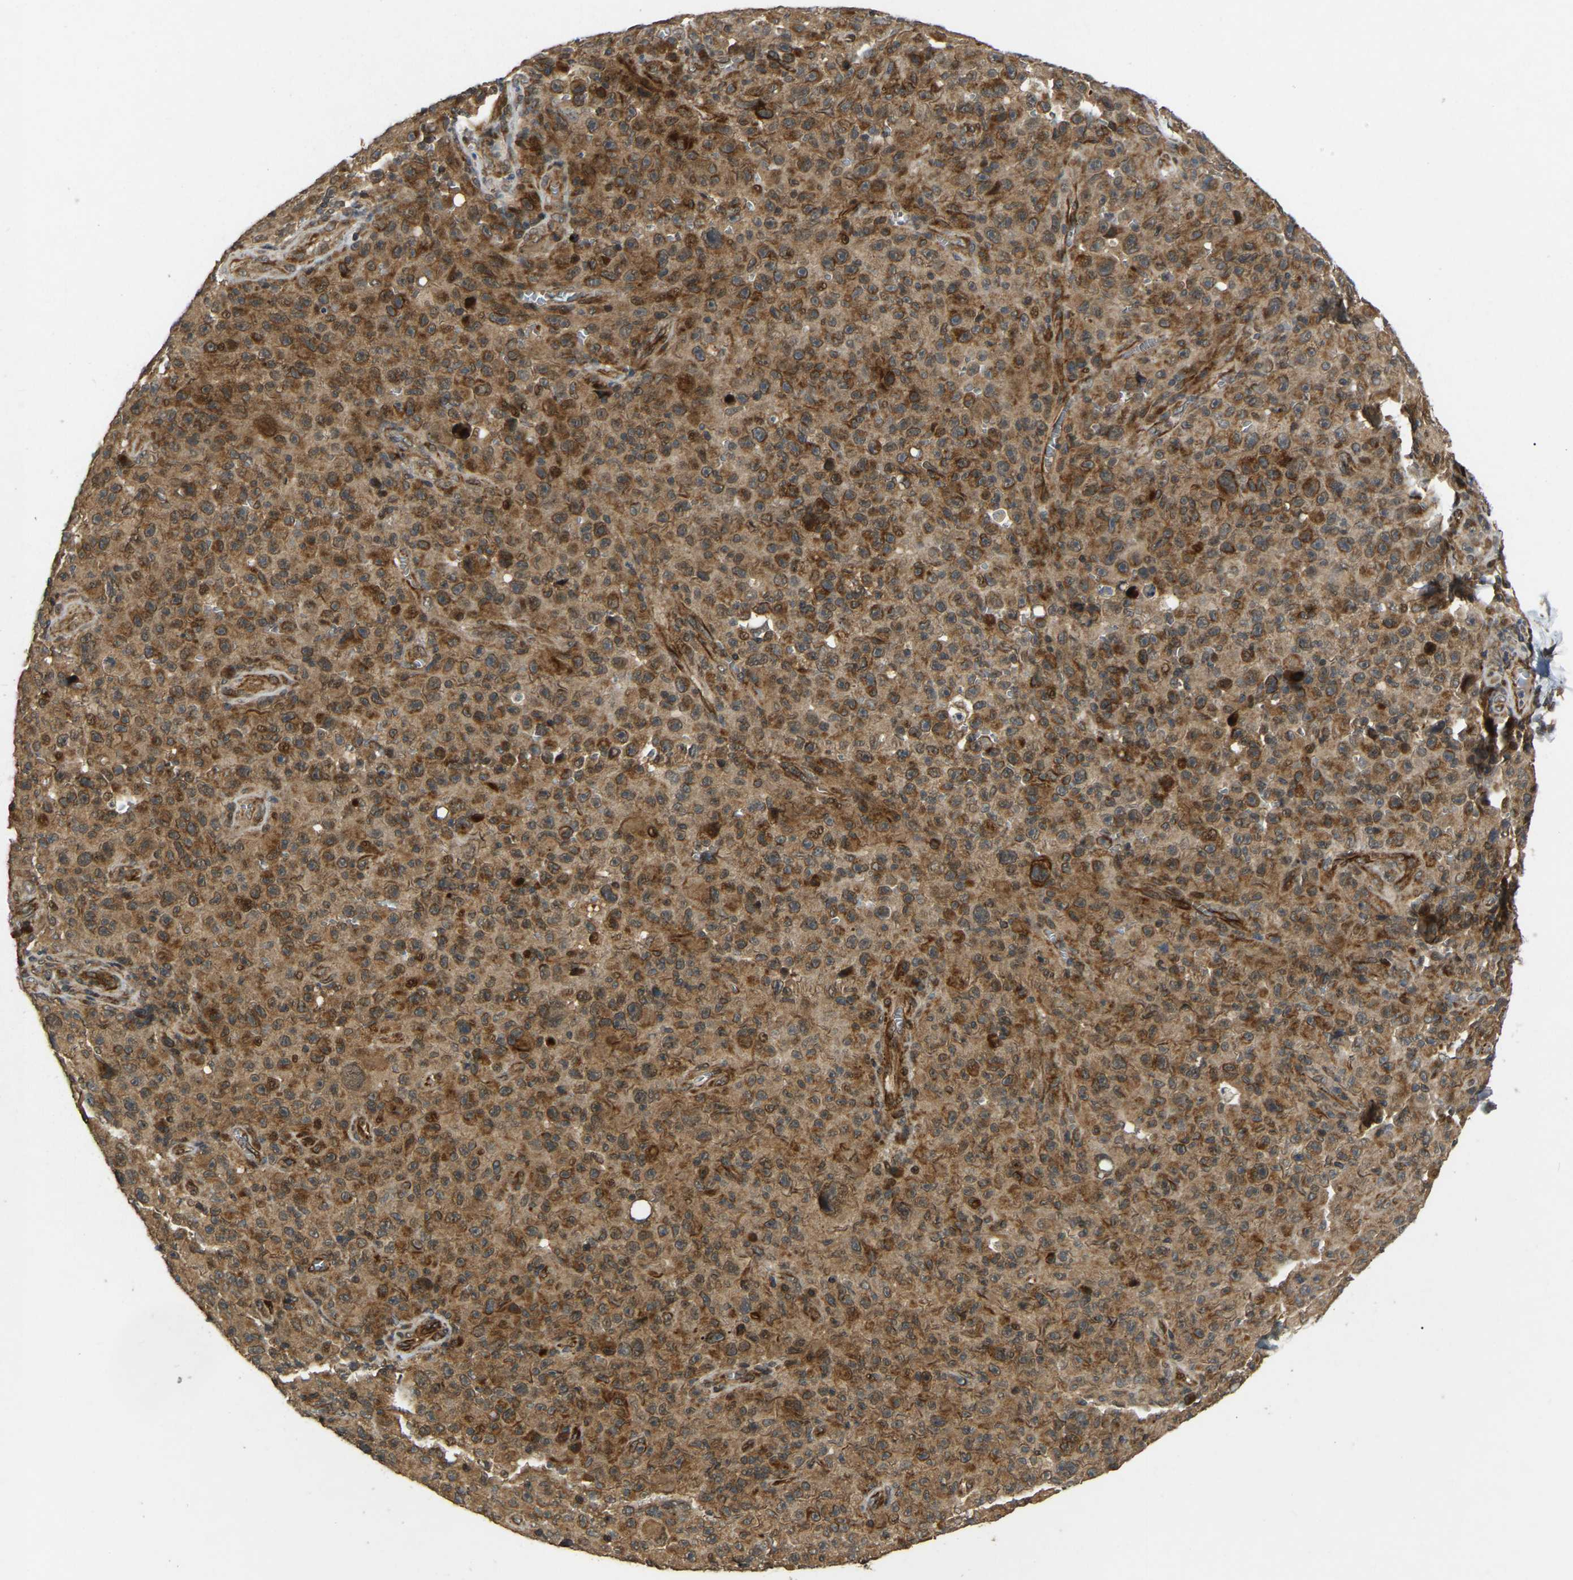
{"staining": {"intensity": "moderate", "quantity": ">75%", "location": "cytoplasmic/membranous,nuclear"}, "tissue": "melanoma", "cell_type": "Tumor cells", "image_type": "cancer", "snomed": [{"axis": "morphology", "description": "Malignant melanoma, NOS"}, {"axis": "topography", "description": "Skin"}], "caption": "DAB (3,3'-diaminobenzidine) immunohistochemical staining of malignant melanoma demonstrates moderate cytoplasmic/membranous and nuclear protein staining in approximately >75% of tumor cells.", "gene": "KIAA1549", "patient": {"sex": "female", "age": 82}}